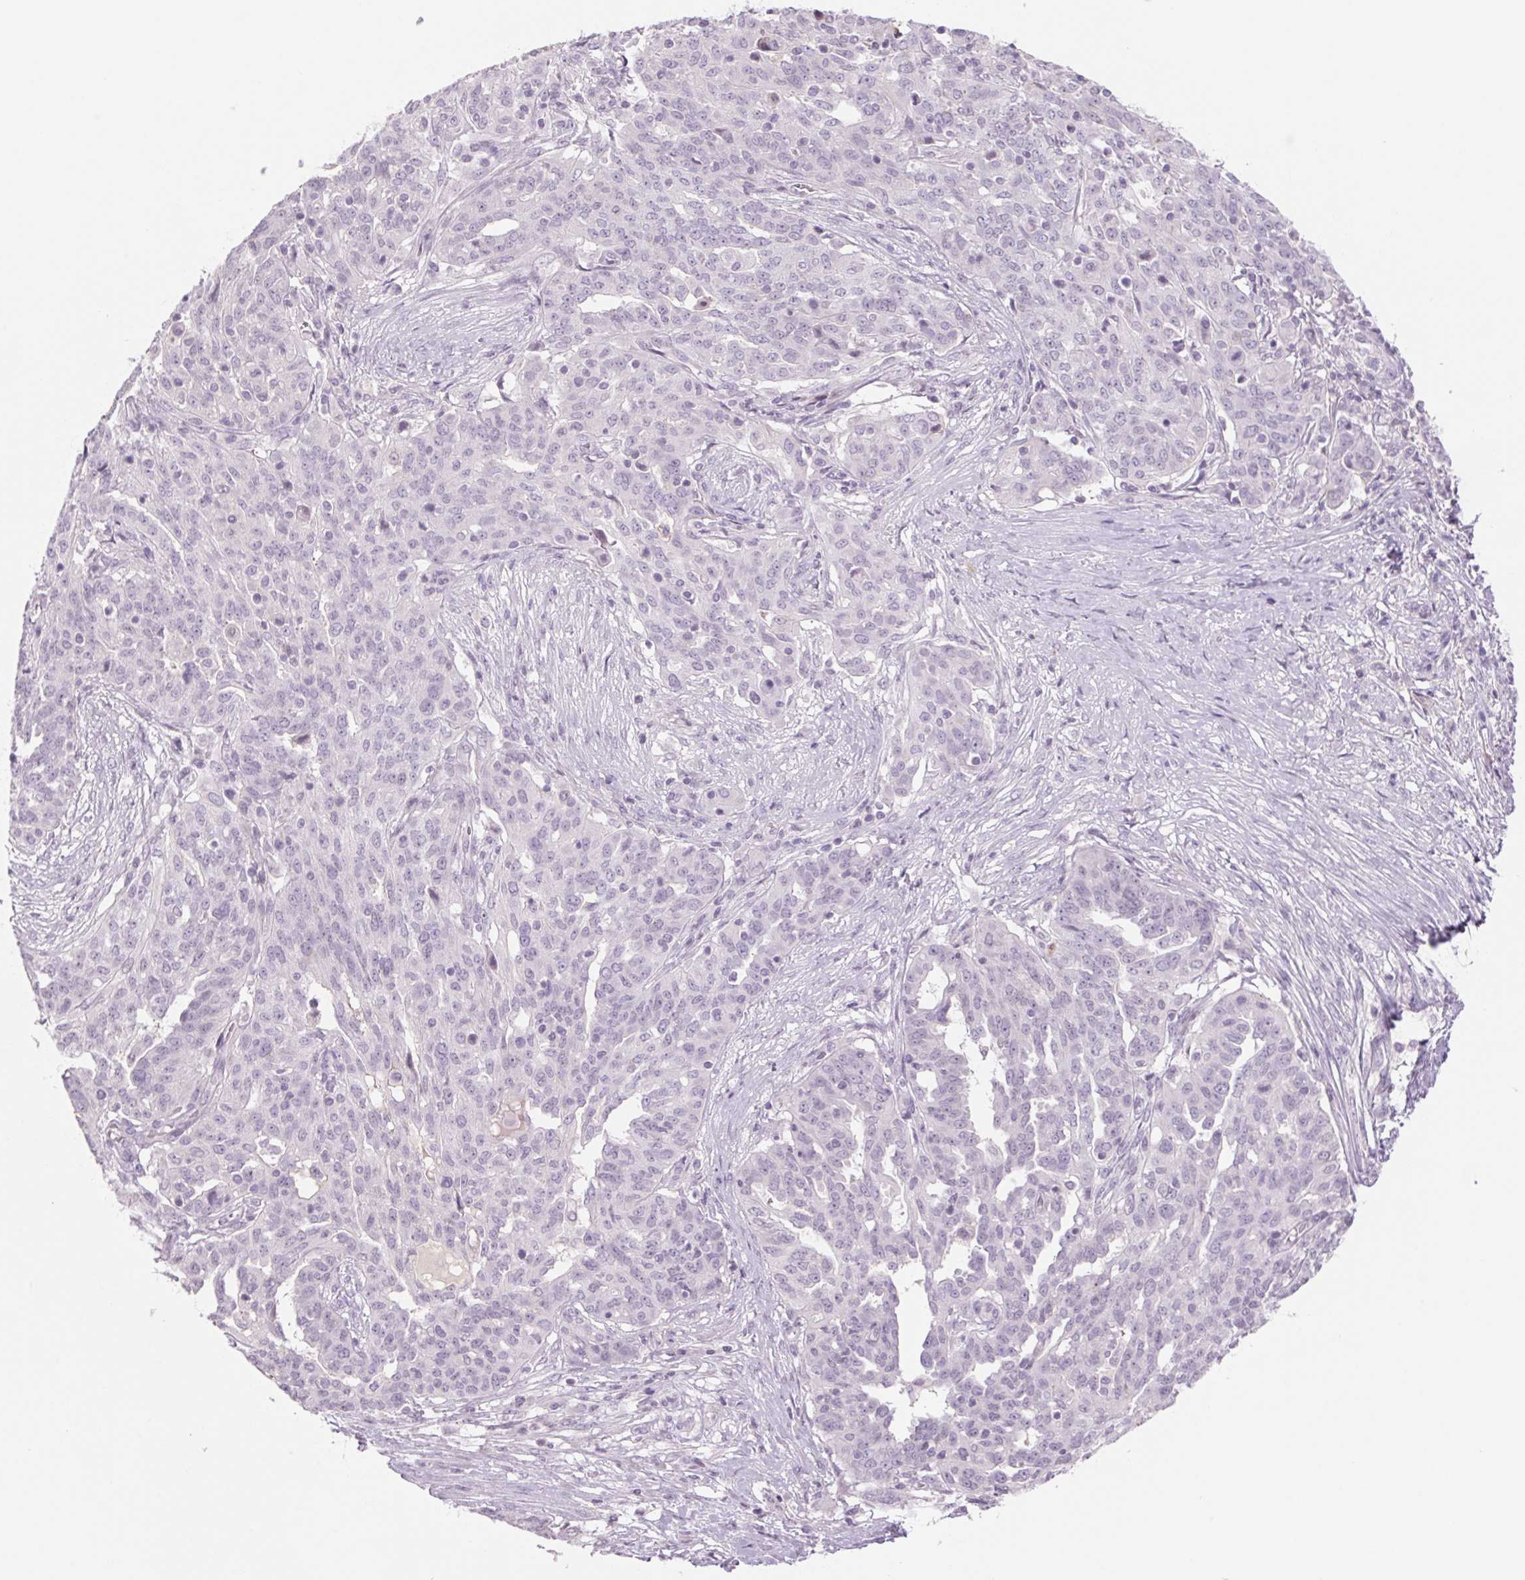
{"staining": {"intensity": "negative", "quantity": "none", "location": "none"}, "tissue": "ovarian cancer", "cell_type": "Tumor cells", "image_type": "cancer", "snomed": [{"axis": "morphology", "description": "Cystadenocarcinoma, serous, NOS"}, {"axis": "topography", "description": "Ovary"}], "caption": "DAB (3,3'-diaminobenzidine) immunohistochemical staining of human serous cystadenocarcinoma (ovarian) demonstrates no significant staining in tumor cells. The staining was performed using DAB (3,3'-diaminobenzidine) to visualize the protein expression in brown, while the nuclei were stained in blue with hematoxylin (Magnification: 20x).", "gene": "KRT1", "patient": {"sex": "female", "age": 67}}